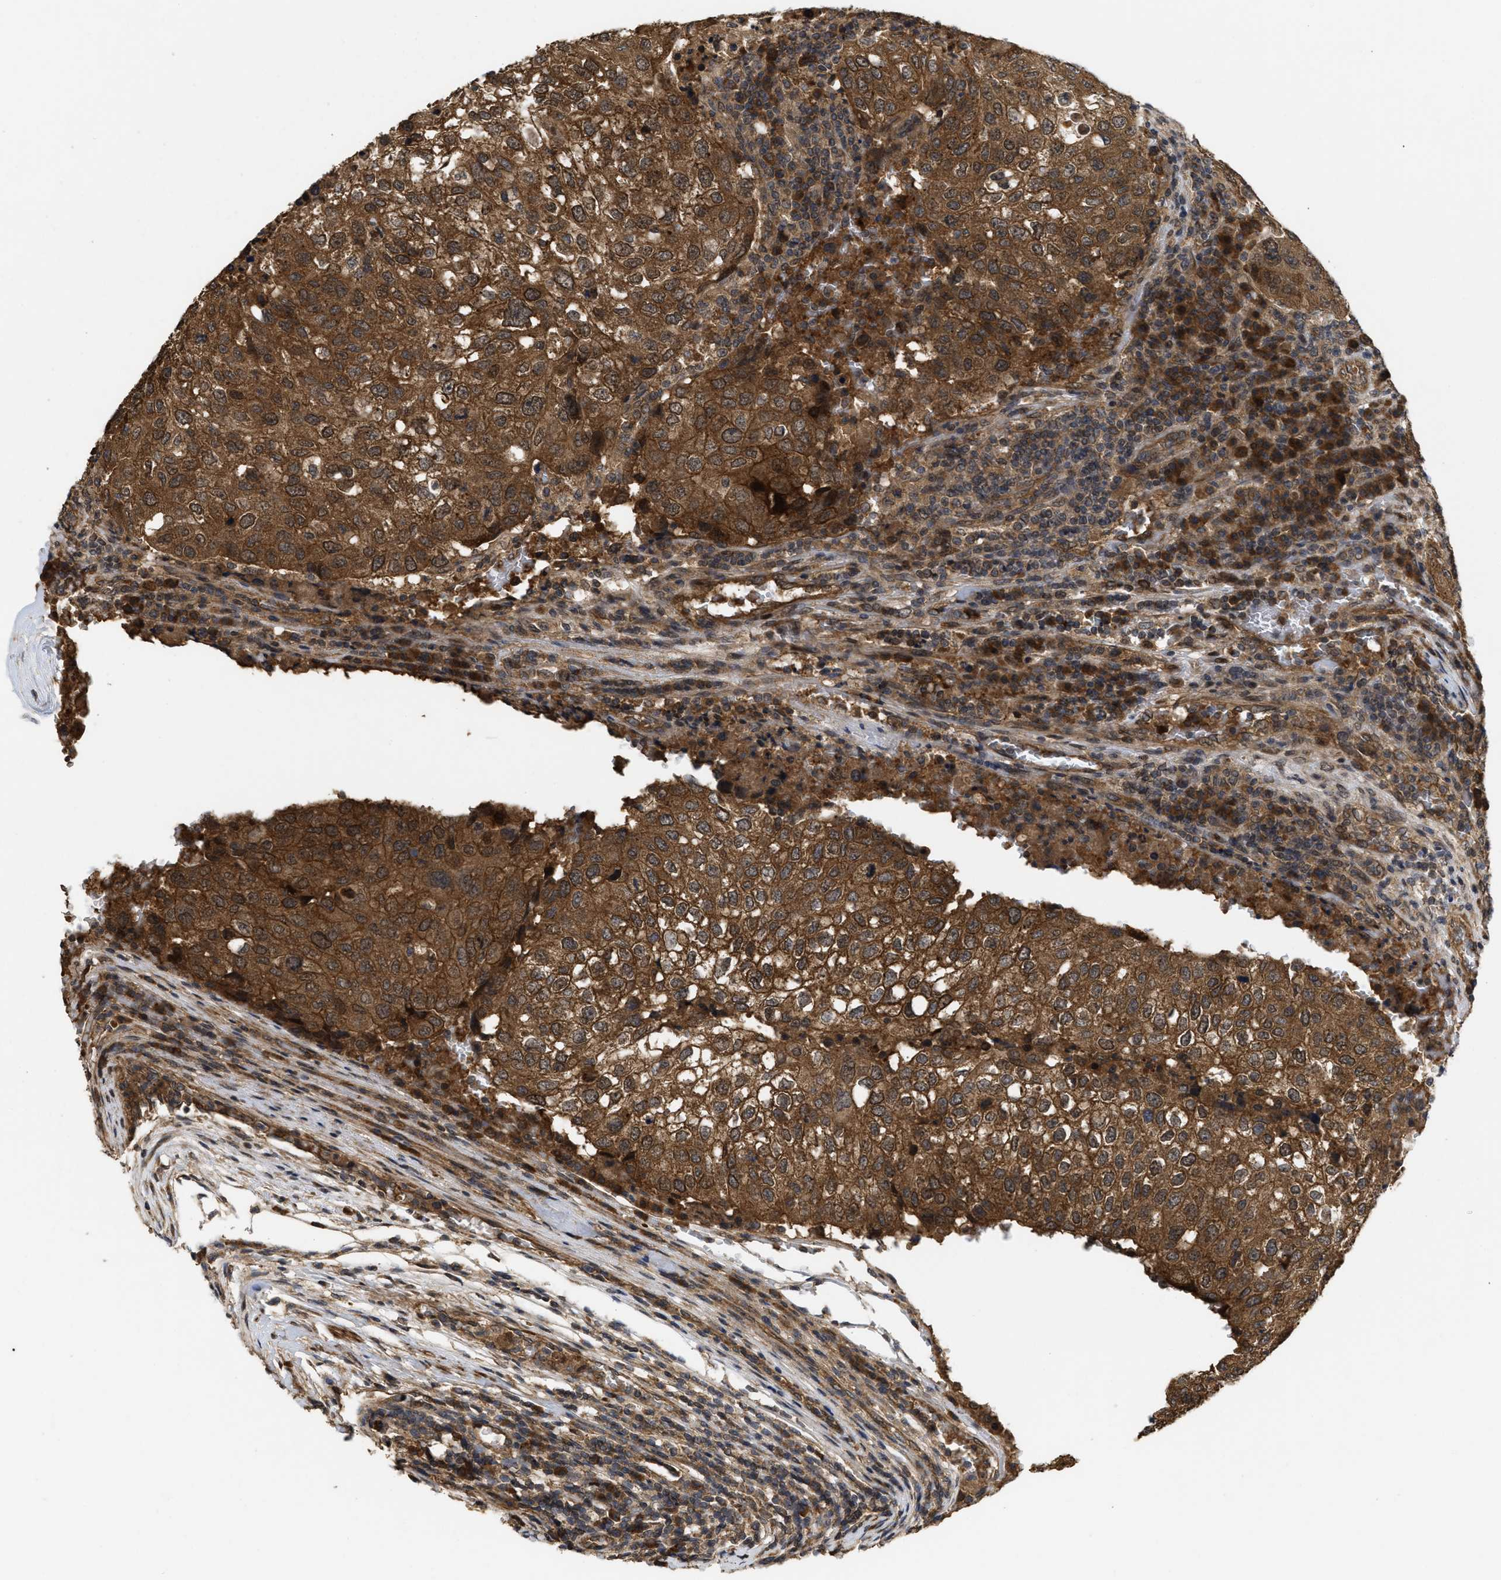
{"staining": {"intensity": "moderate", "quantity": ">75%", "location": "cytoplasmic/membranous"}, "tissue": "urothelial cancer", "cell_type": "Tumor cells", "image_type": "cancer", "snomed": [{"axis": "morphology", "description": "Urothelial carcinoma, High grade"}, {"axis": "topography", "description": "Lymph node"}, {"axis": "topography", "description": "Urinary bladder"}], "caption": "Tumor cells exhibit medium levels of moderate cytoplasmic/membranous positivity in about >75% of cells in high-grade urothelial carcinoma. The staining was performed using DAB (3,3'-diaminobenzidine), with brown indicating positive protein expression. Nuclei are stained blue with hematoxylin.", "gene": "FZD6", "patient": {"sex": "male", "age": 51}}